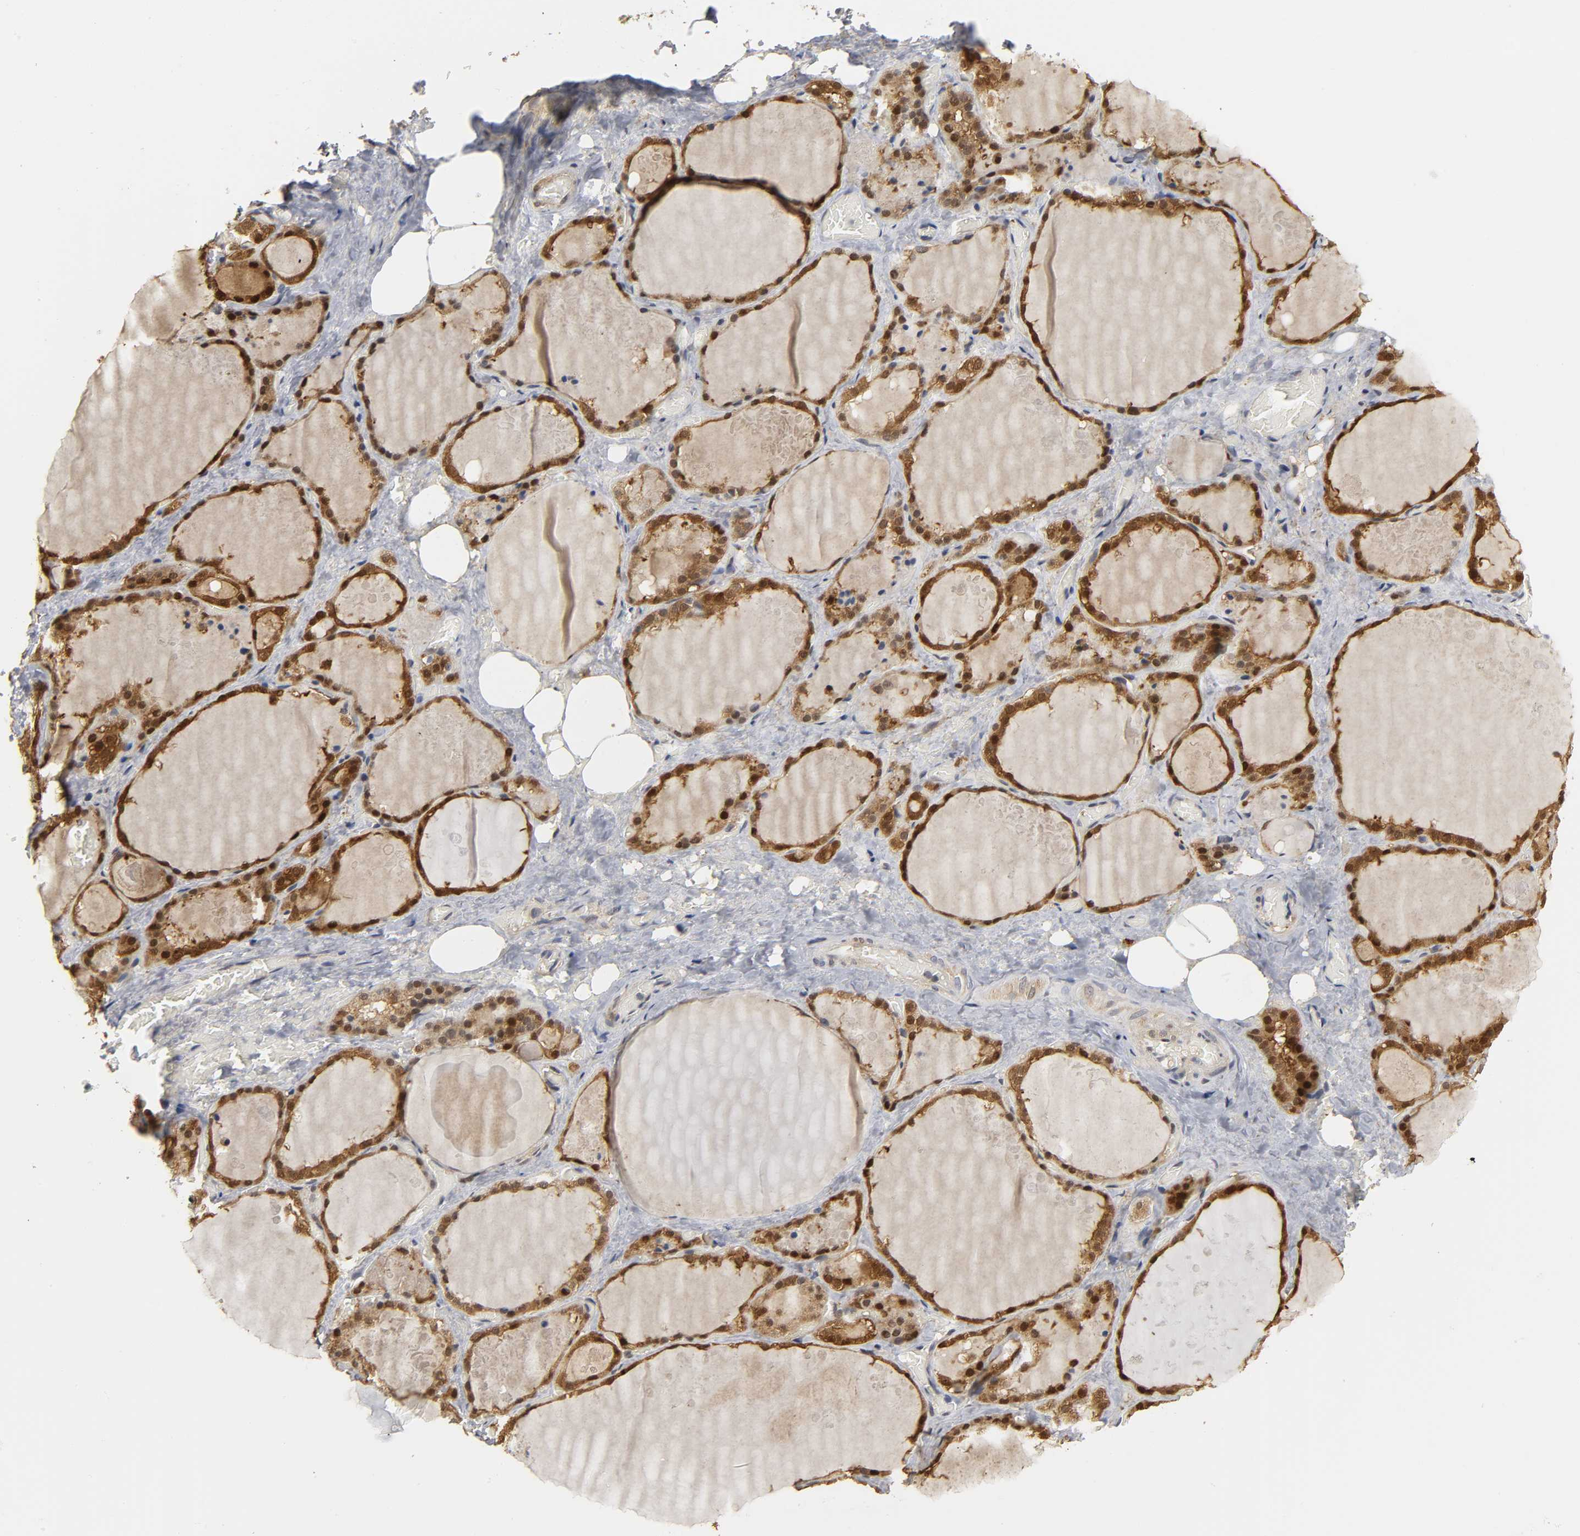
{"staining": {"intensity": "strong", "quantity": ">75%", "location": "cytoplasmic/membranous,nuclear"}, "tissue": "thyroid gland", "cell_type": "Glandular cells", "image_type": "normal", "snomed": [{"axis": "morphology", "description": "Normal tissue, NOS"}, {"axis": "topography", "description": "Thyroid gland"}], "caption": "High-power microscopy captured an IHC micrograph of benign thyroid gland, revealing strong cytoplasmic/membranous,nuclear positivity in about >75% of glandular cells.", "gene": "PARK7", "patient": {"sex": "male", "age": 61}}